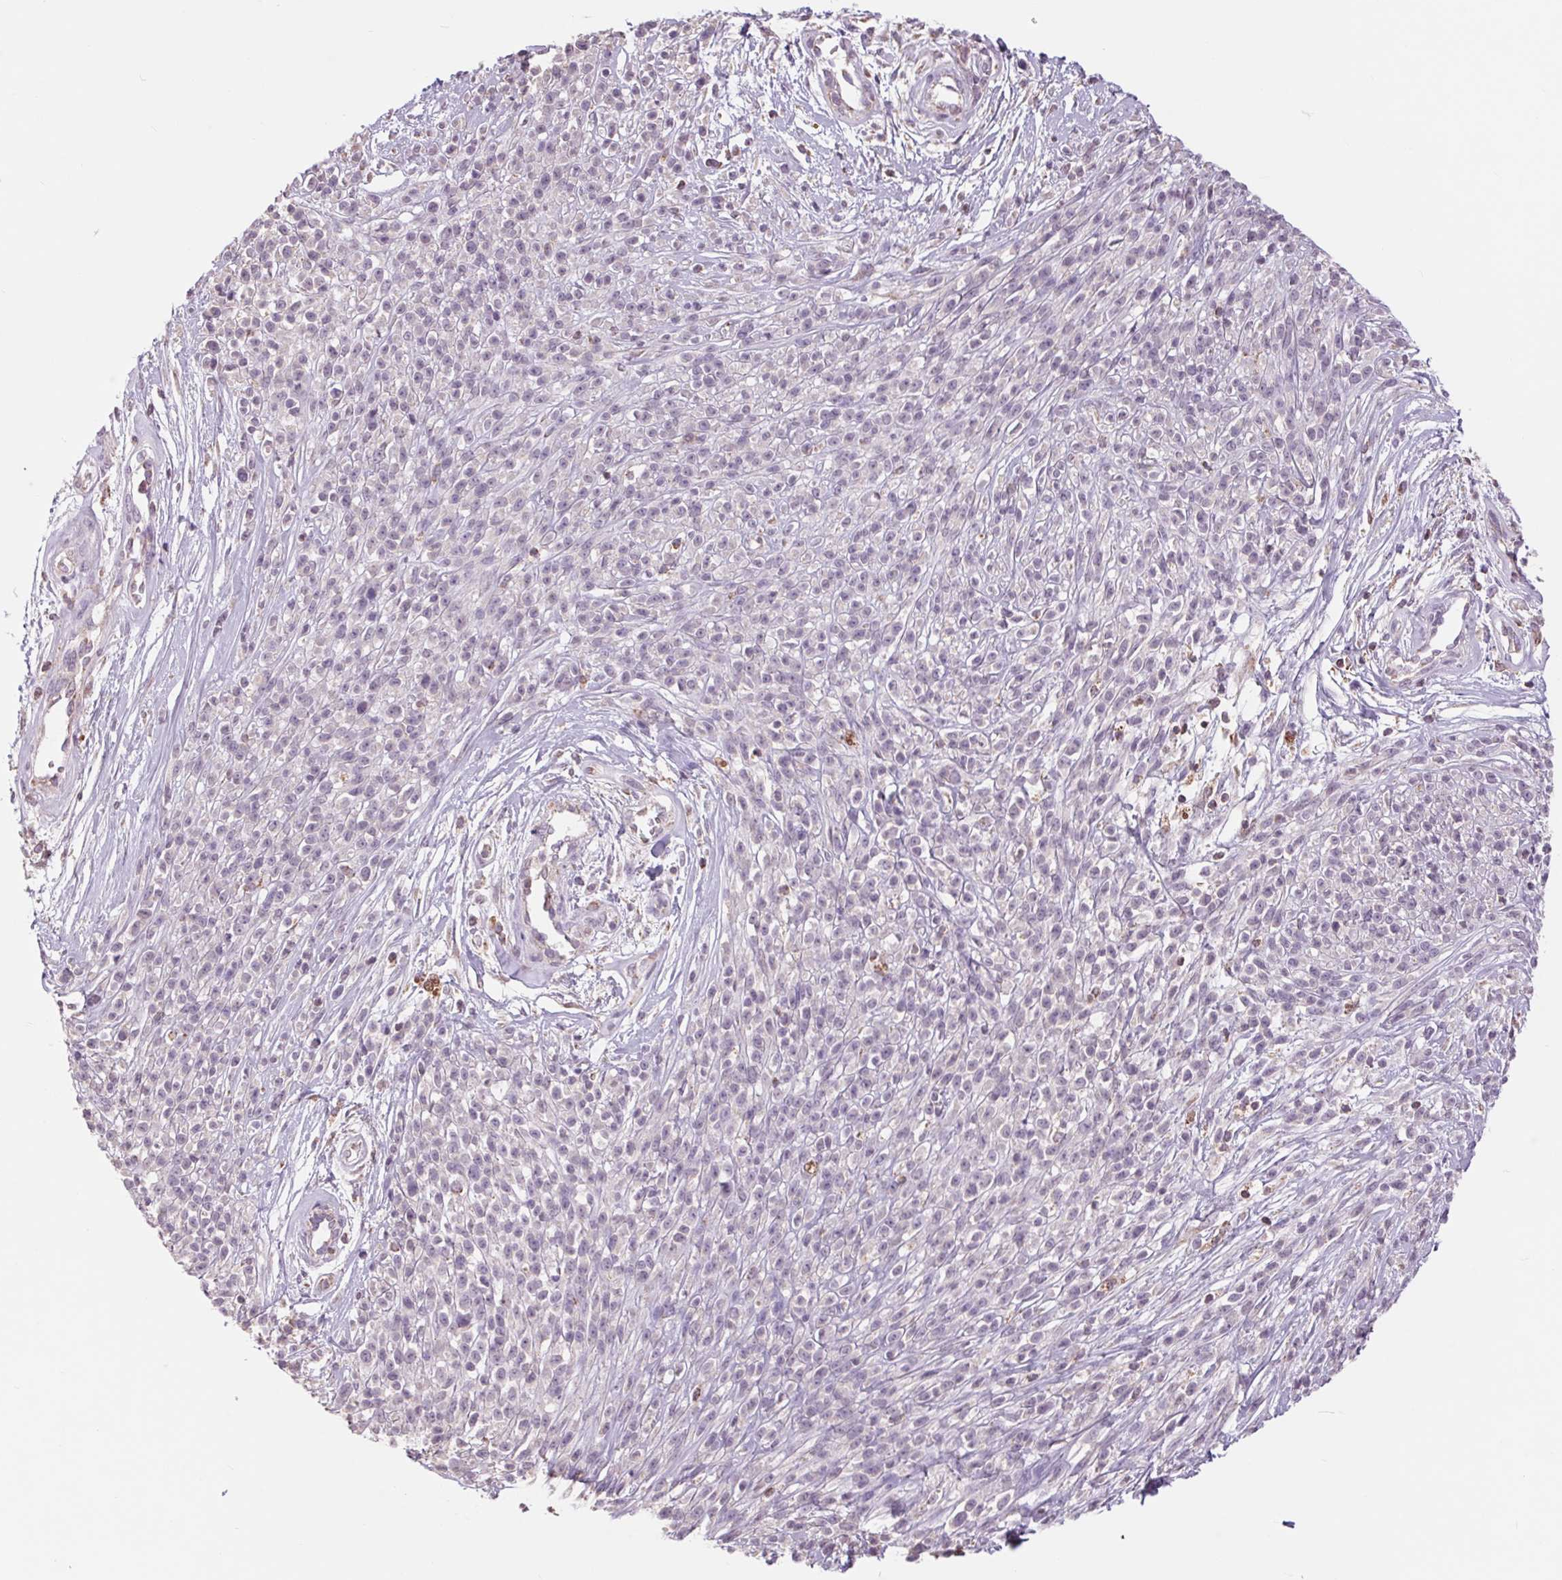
{"staining": {"intensity": "negative", "quantity": "none", "location": "none"}, "tissue": "melanoma", "cell_type": "Tumor cells", "image_type": "cancer", "snomed": [{"axis": "morphology", "description": "Malignant melanoma, NOS"}, {"axis": "topography", "description": "Skin"}, {"axis": "topography", "description": "Skin of trunk"}], "caption": "Protein analysis of melanoma demonstrates no significant expression in tumor cells. The staining is performed using DAB (3,3'-diaminobenzidine) brown chromogen with nuclei counter-stained in using hematoxylin.", "gene": "COX6A1", "patient": {"sex": "male", "age": 74}}